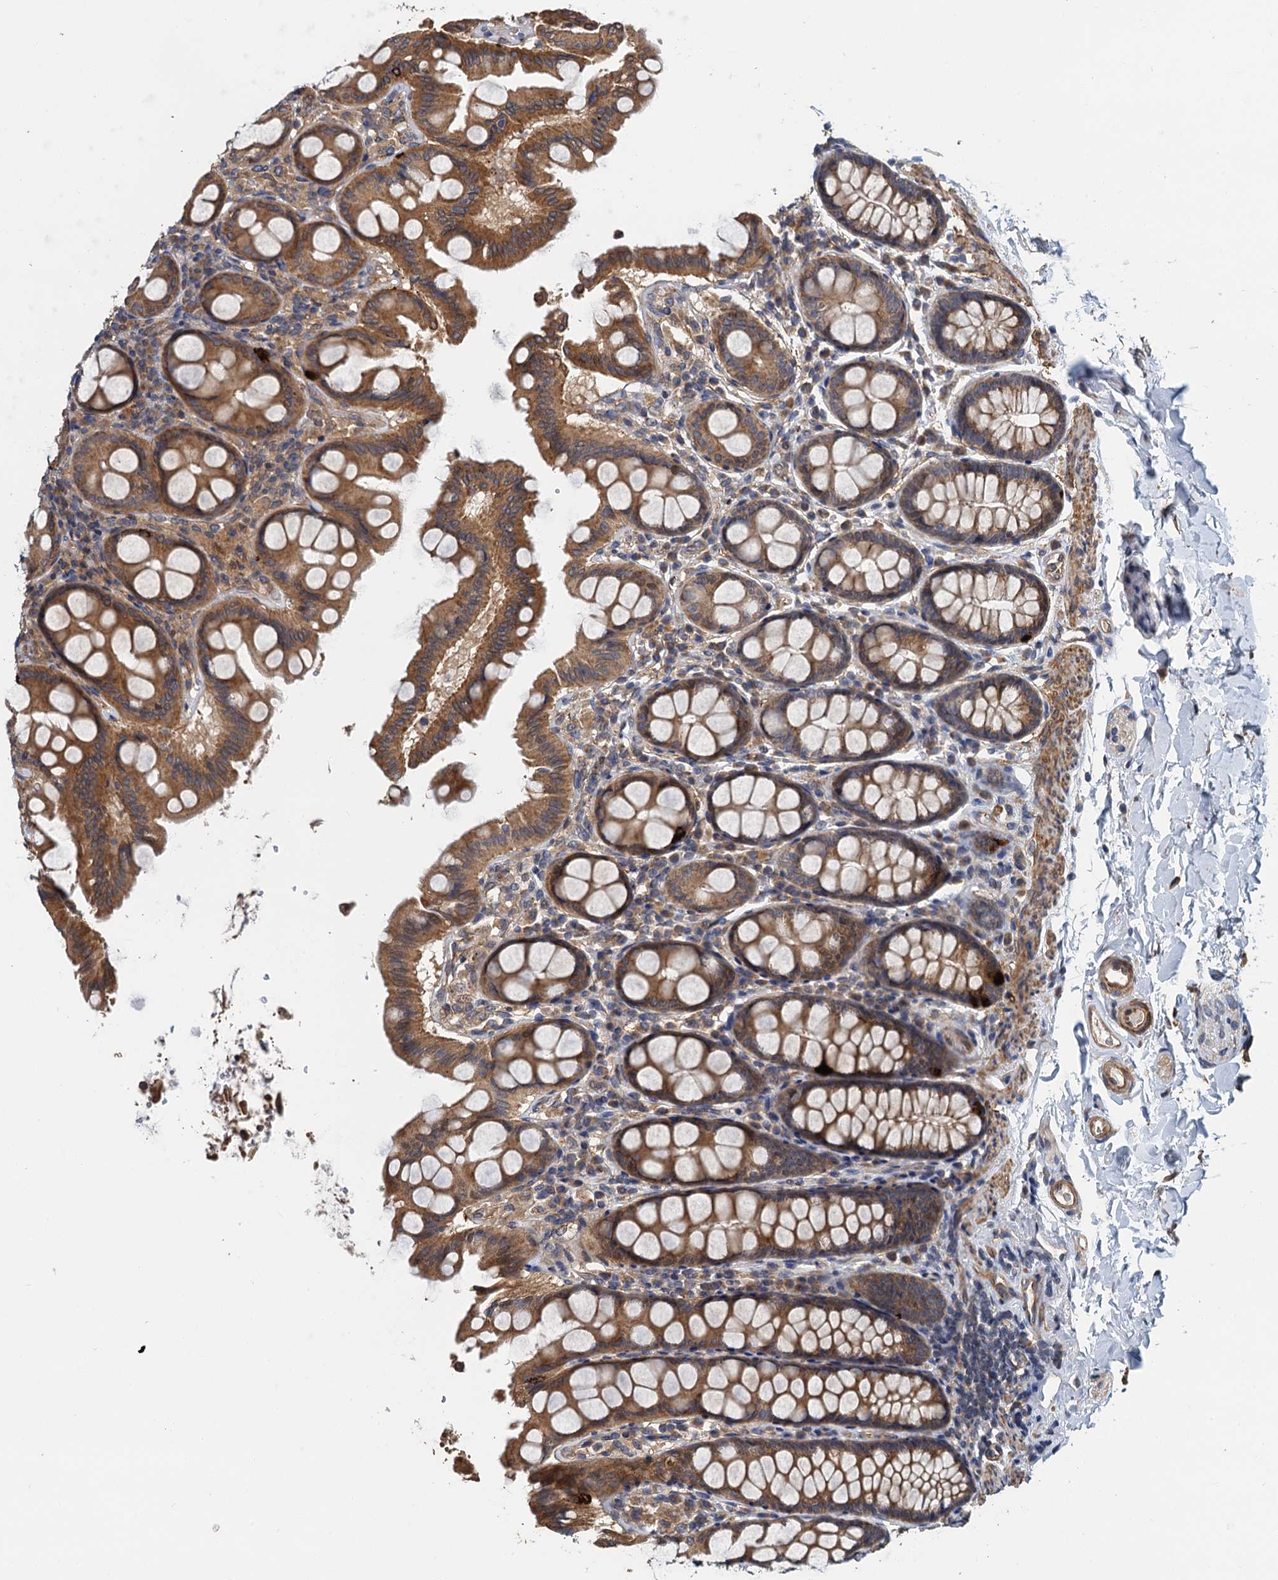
{"staining": {"intensity": "moderate", "quantity": ">75%", "location": "cytoplasmic/membranous"}, "tissue": "colon", "cell_type": "Endothelial cells", "image_type": "normal", "snomed": [{"axis": "morphology", "description": "Normal tissue, NOS"}, {"axis": "topography", "description": "Colon"}, {"axis": "topography", "description": "Peripheral nerve tissue"}], "caption": "Immunohistochemical staining of normal colon reveals medium levels of moderate cytoplasmic/membranous staining in approximately >75% of endothelial cells. The protein is stained brown, and the nuclei are stained in blue (DAB (3,3'-diaminobenzidine) IHC with brightfield microscopy, high magnification).", "gene": "MEAK7", "patient": {"sex": "female", "age": 61}}